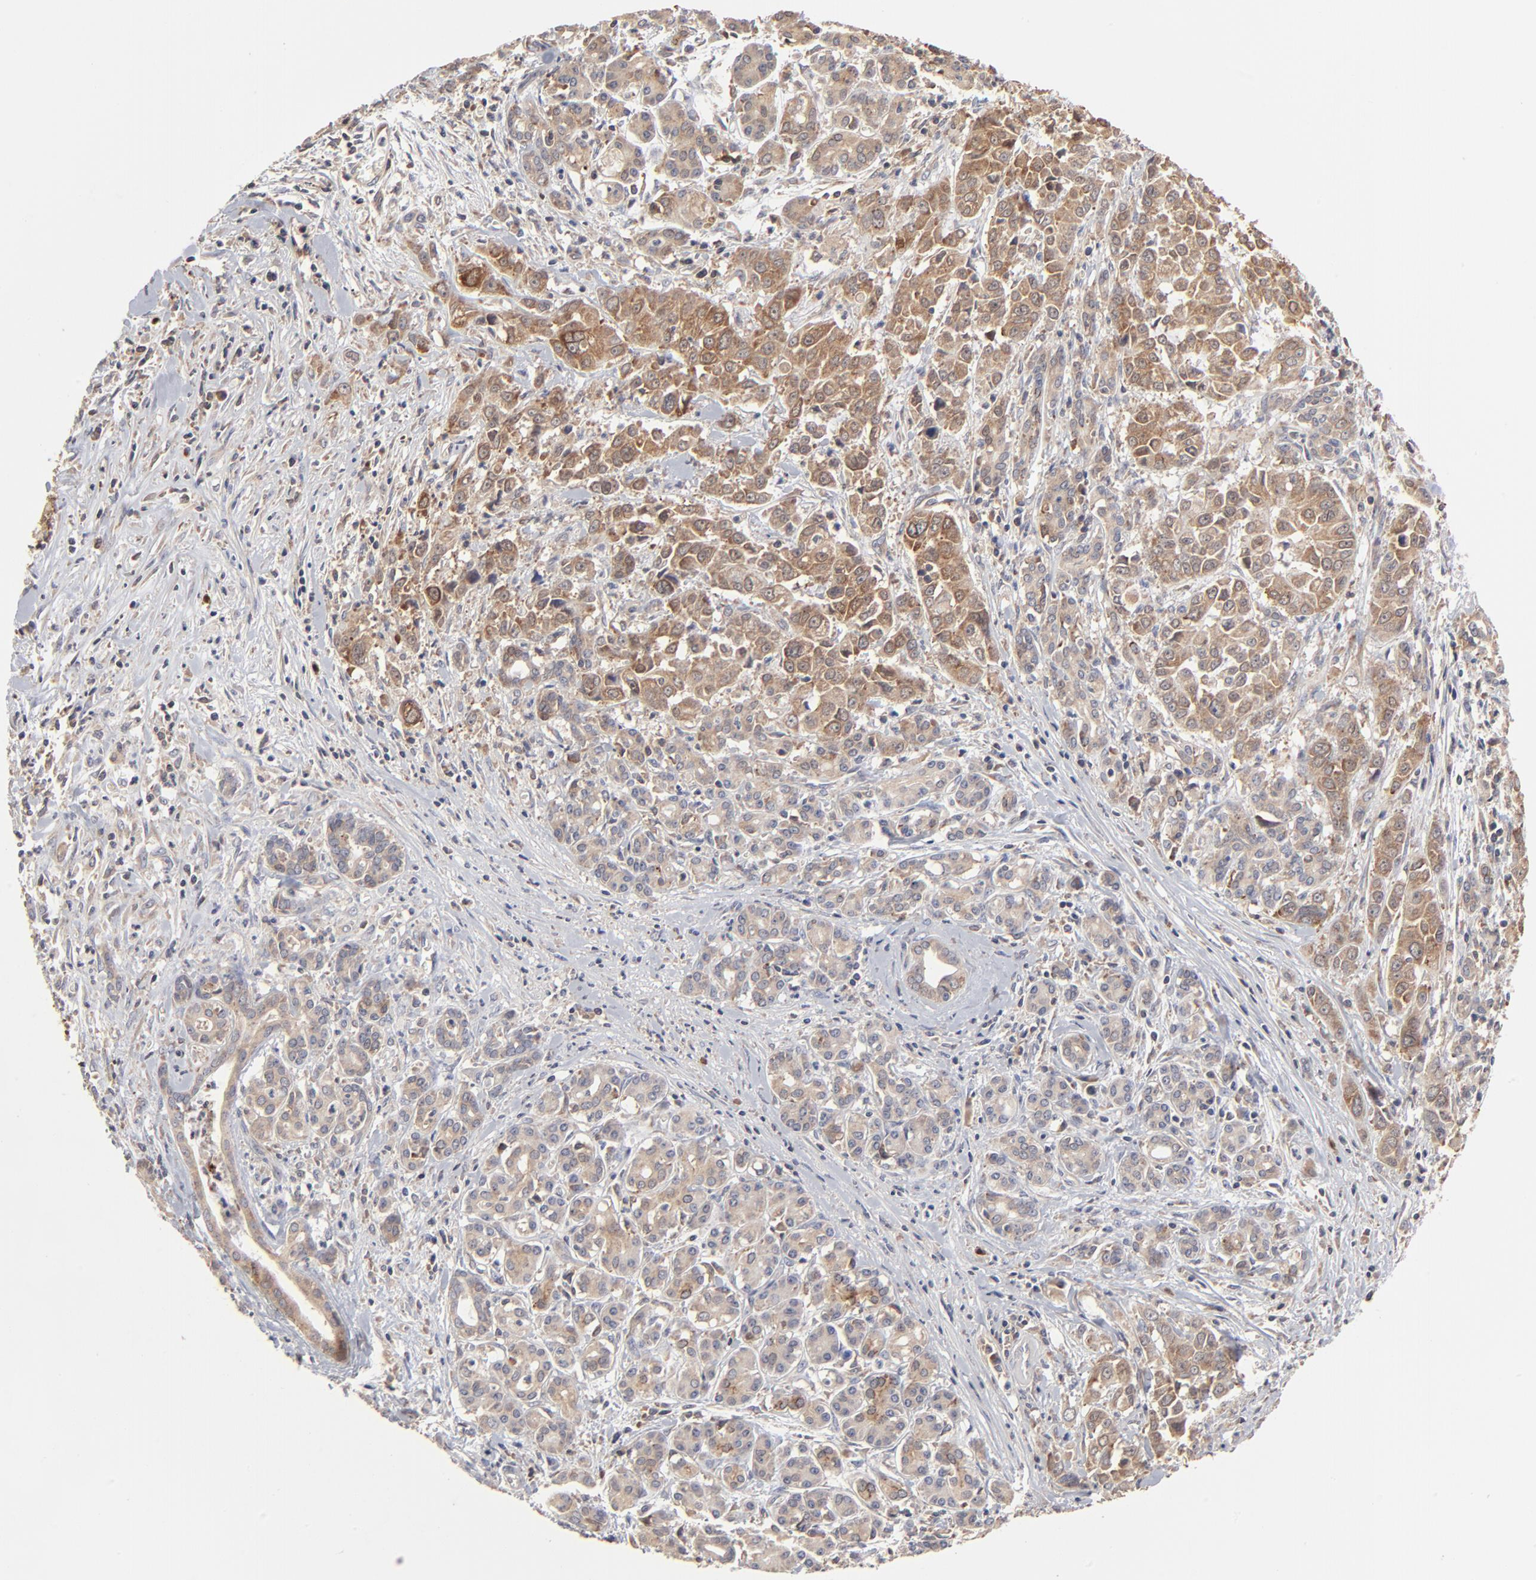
{"staining": {"intensity": "moderate", "quantity": "25%-75%", "location": "cytoplasmic/membranous"}, "tissue": "pancreatic cancer", "cell_type": "Tumor cells", "image_type": "cancer", "snomed": [{"axis": "morphology", "description": "Adenocarcinoma, NOS"}, {"axis": "topography", "description": "Pancreas"}], "caption": "Immunohistochemistry (DAB (3,3'-diaminobenzidine)) staining of human adenocarcinoma (pancreatic) exhibits moderate cytoplasmic/membranous protein expression in approximately 25%-75% of tumor cells.", "gene": "RNF213", "patient": {"sex": "female", "age": 52}}